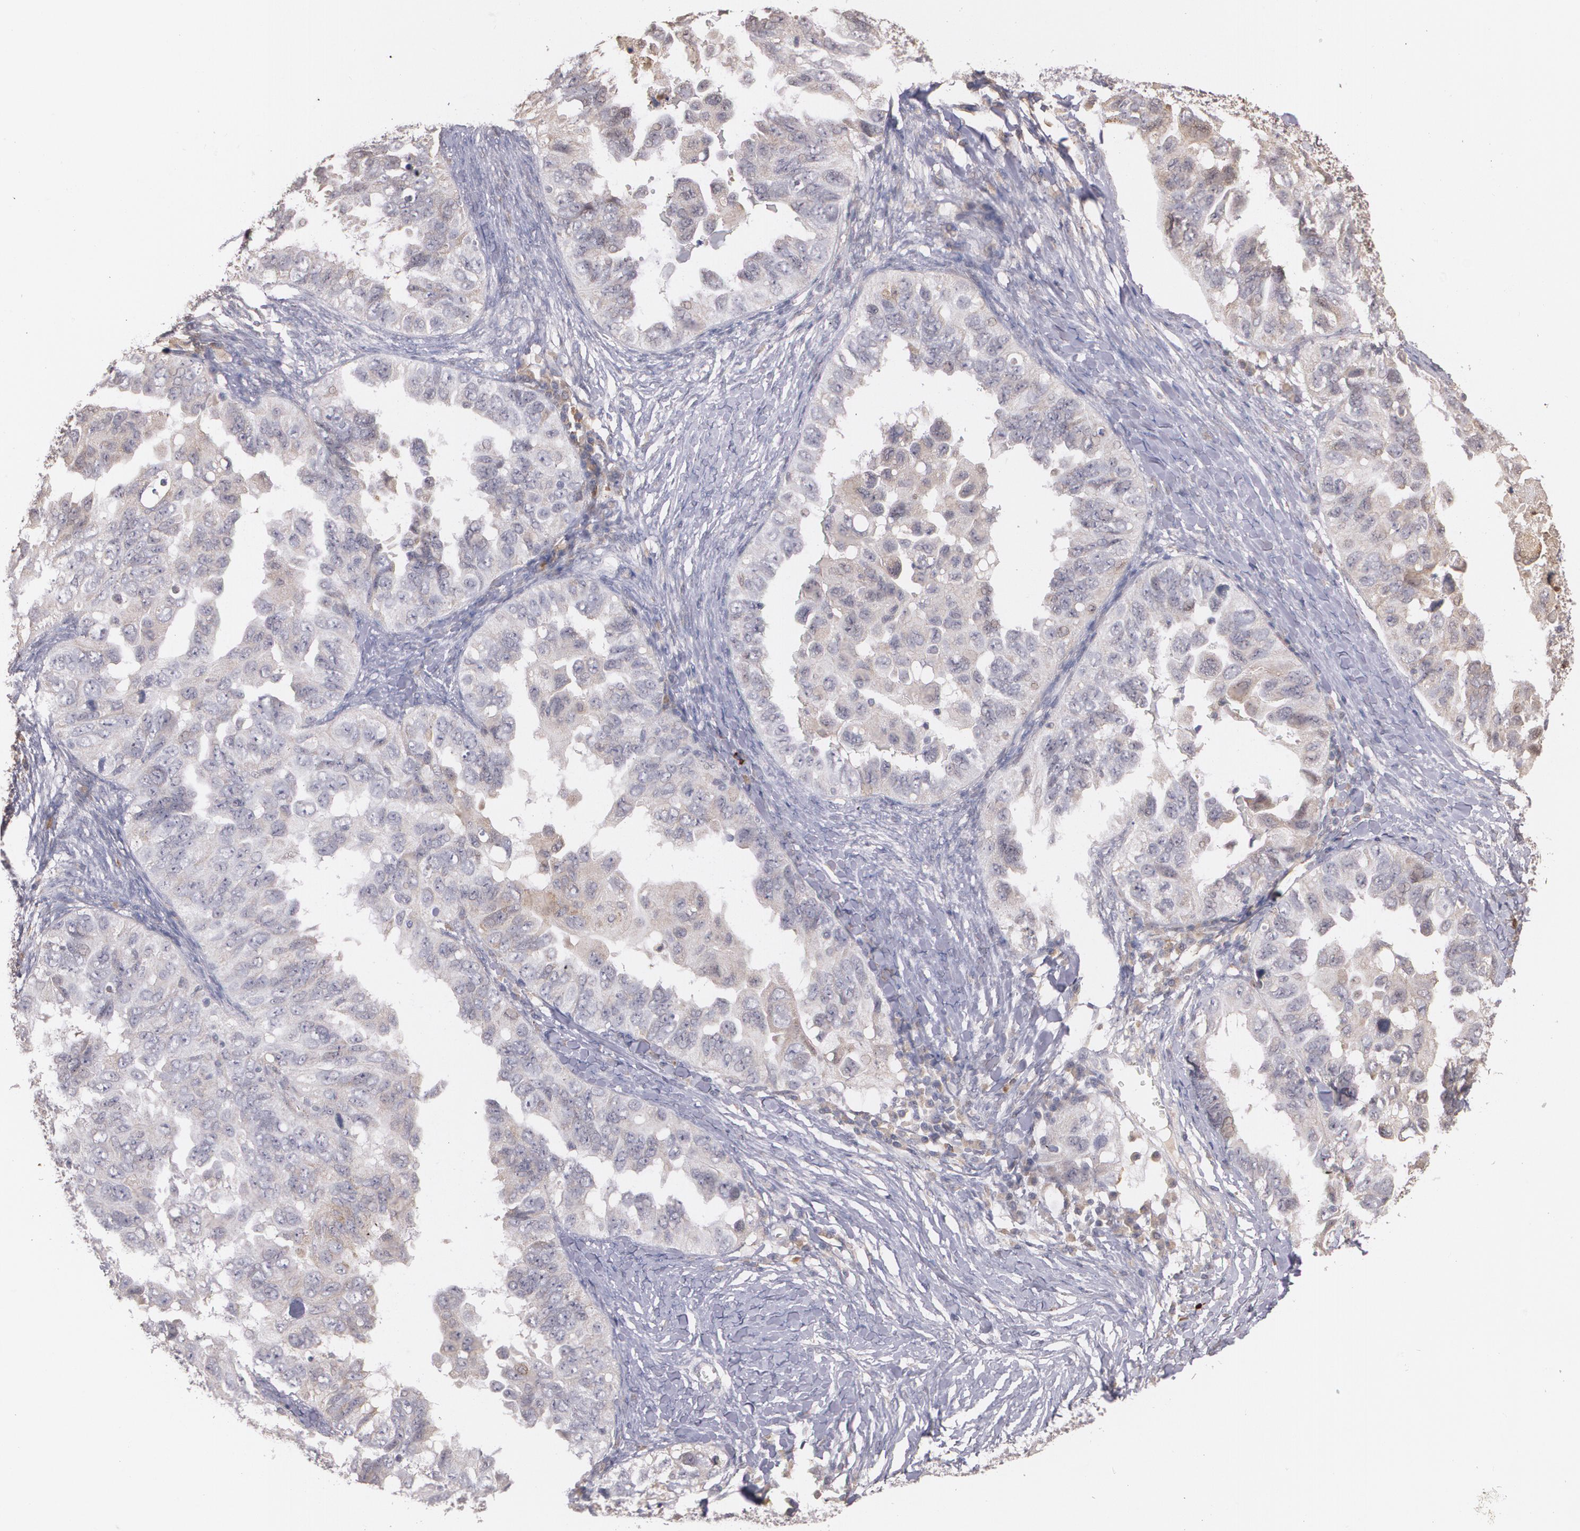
{"staining": {"intensity": "weak", "quantity": "<25%", "location": "cytoplasmic/membranous"}, "tissue": "ovarian cancer", "cell_type": "Tumor cells", "image_type": "cancer", "snomed": [{"axis": "morphology", "description": "Cystadenocarcinoma, serous, NOS"}, {"axis": "topography", "description": "Ovary"}], "caption": "Ovarian cancer (serous cystadenocarcinoma) stained for a protein using IHC demonstrates no staining tumor cells.", "gene": "IFNGR2", "patient": {"sex": "female", "age": 82}}